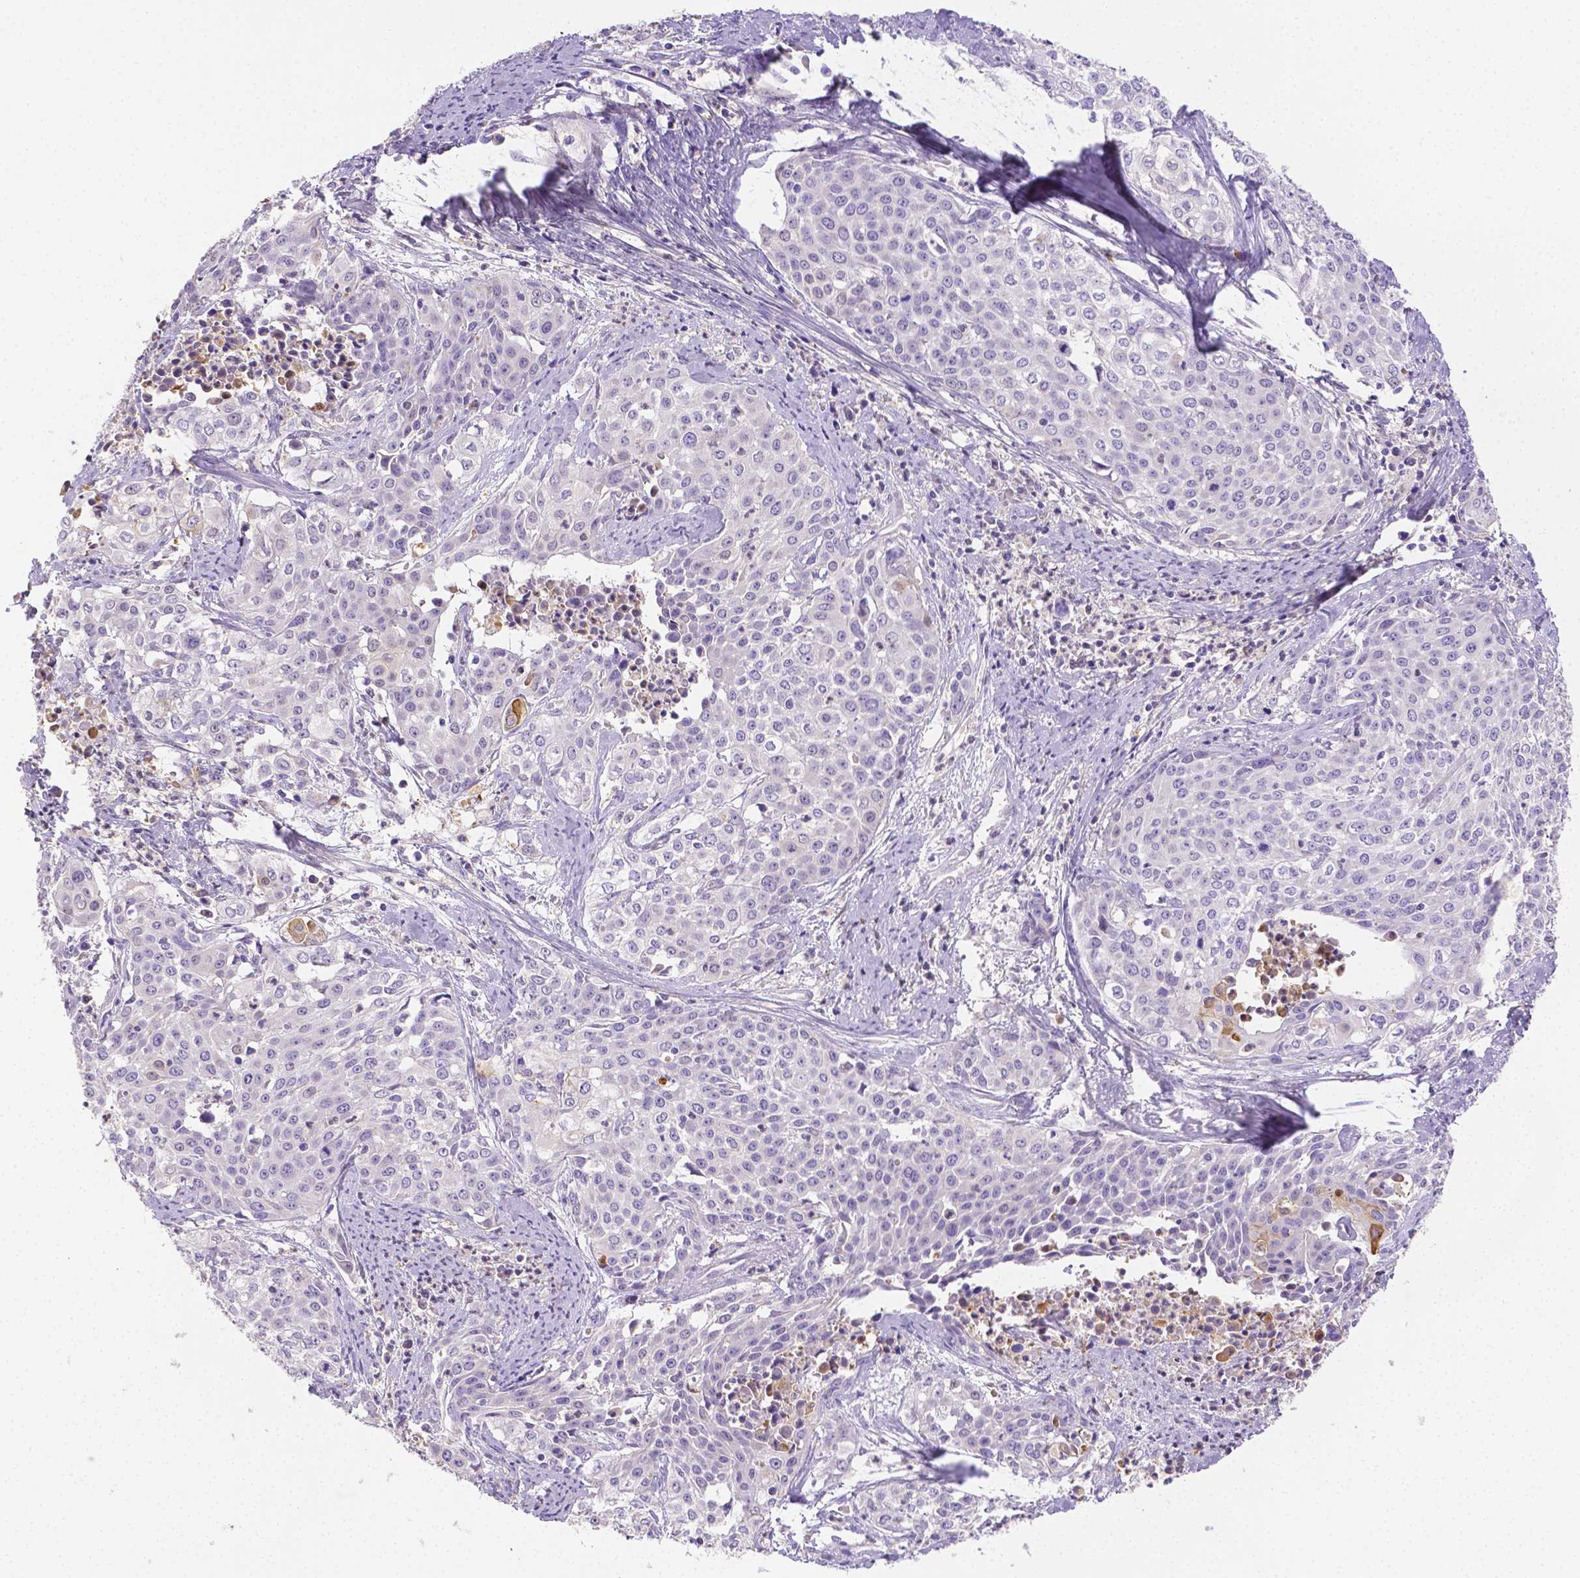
{"staining": {"intensity": "negative", "quantity": "none", "location": "none"}, "tissue": "cervical cancer", "cell_type": "Tumor cells", "image_type": "cancer", "snomed": [{"axis": "morphology", "description": "Squamous cell carcinoma, NOS"}, {"axis": "topography", "description": "Cervix"}], "caption": "Immunohistochemical staining of human cervical cancer (squamous cell carcinoma) shows no significant staining in tumor cells. (Brightfield microscopy of DAB (3,3'-diaminobenzidine) IHC at high magnification).", "gene": "NXPH2", "patient": {"sex": "female", "age": 39}}